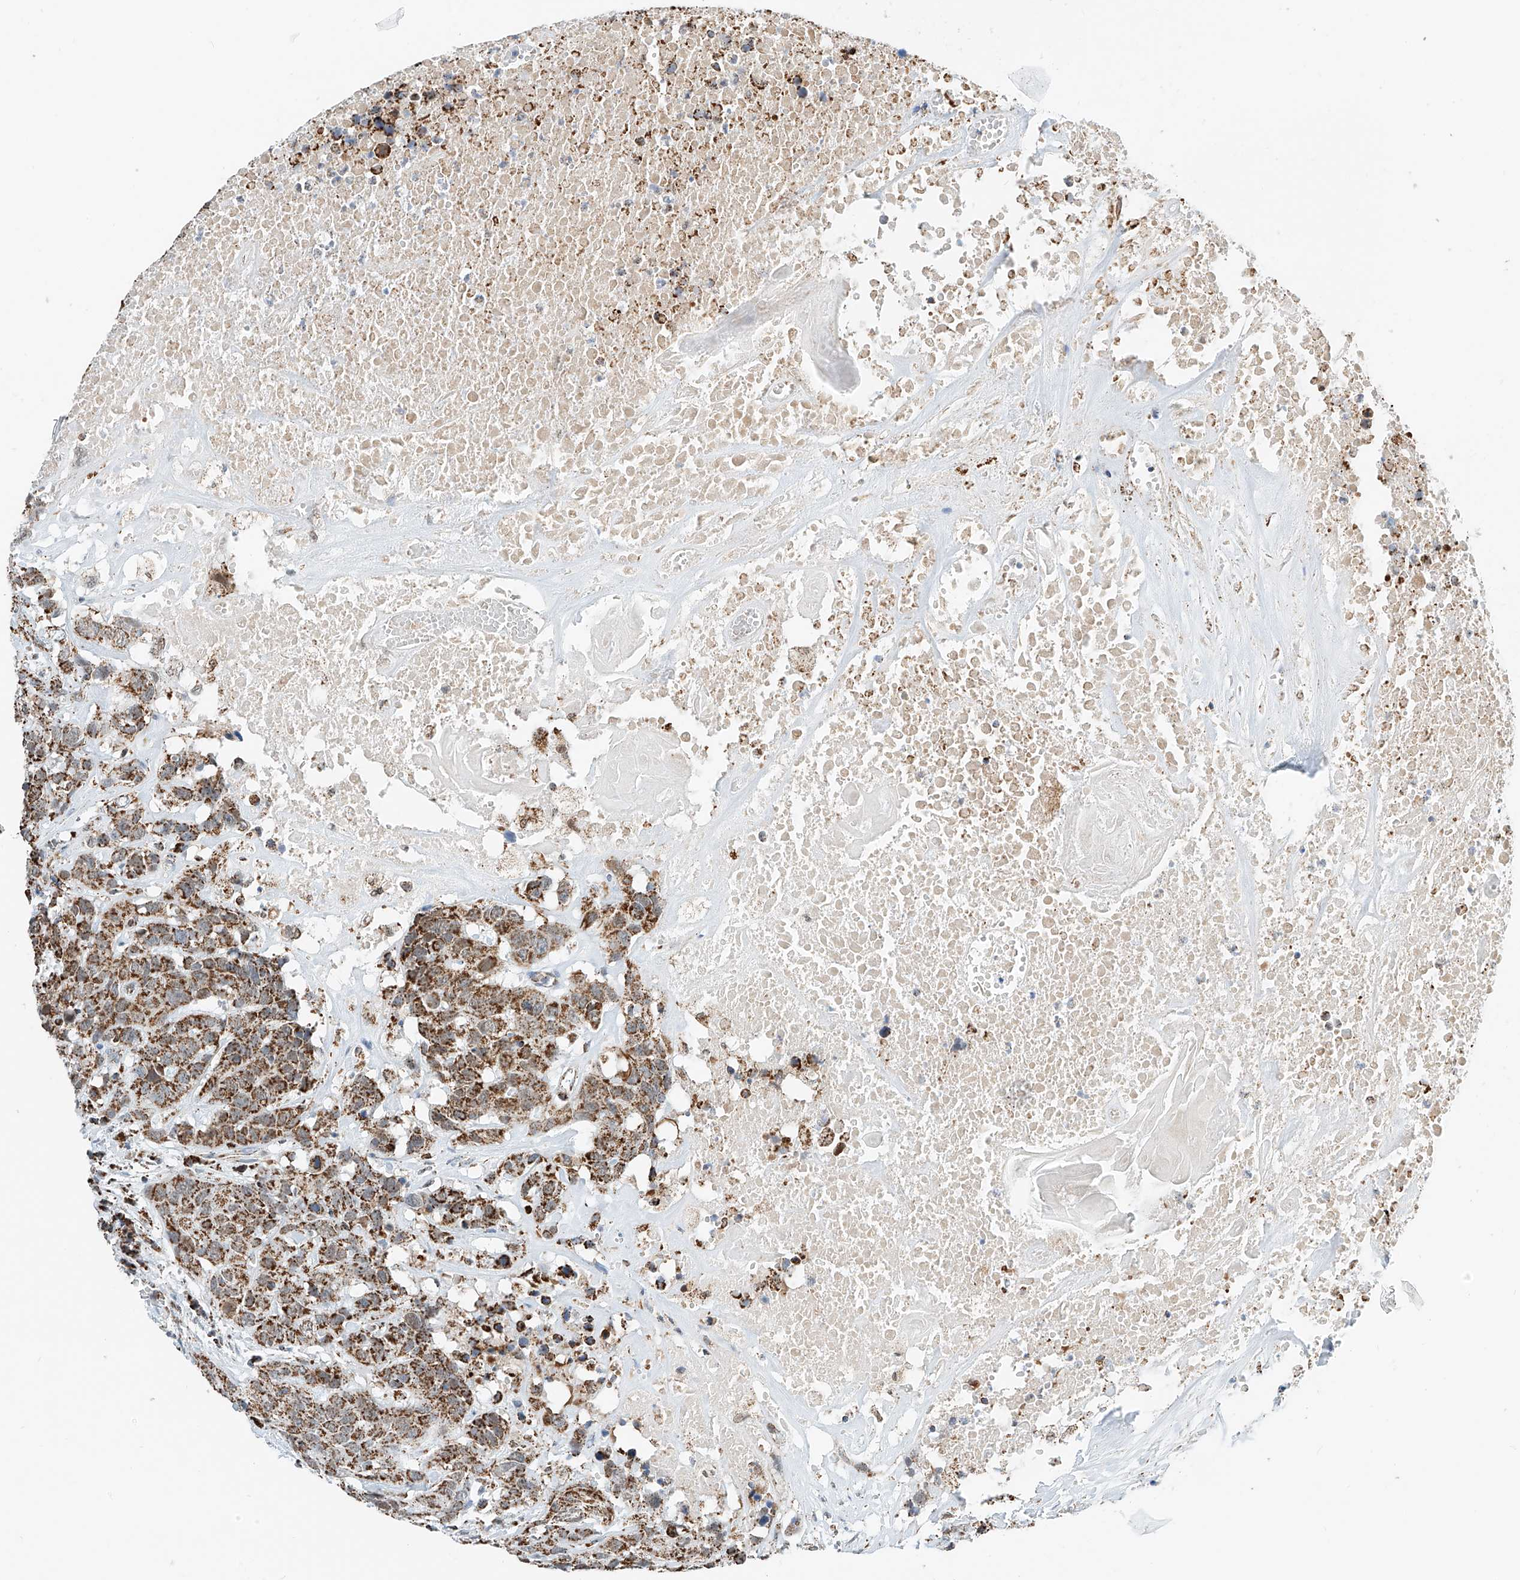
{"staining": {"intensity": "moderate", "quantity": ">75%", "location": "cytoplasmic/membranous"}, "tissue": "head and neck cancer", "cell_type": "Tumor cells", "image_type": "cancer", "snomed": [{"axis": "morphology", "description": "Squamous cell carcinoma, NOS"}, {"axis": "topography", "description": "Head-Neck"}], "caption": "Immunohistochemistry (IHC) image of neoplastic tissue: head and neck cancer (squamous cell carcinoma) stained using IHC displays medium levels of moderate protein expression localized specifically in the cytoplasmic/membranous of tumor cells, appearing as a cytoplasmic/membranous brown color.", "gene": "PPA2", "patient": {"sex": "male", "age": 66}}